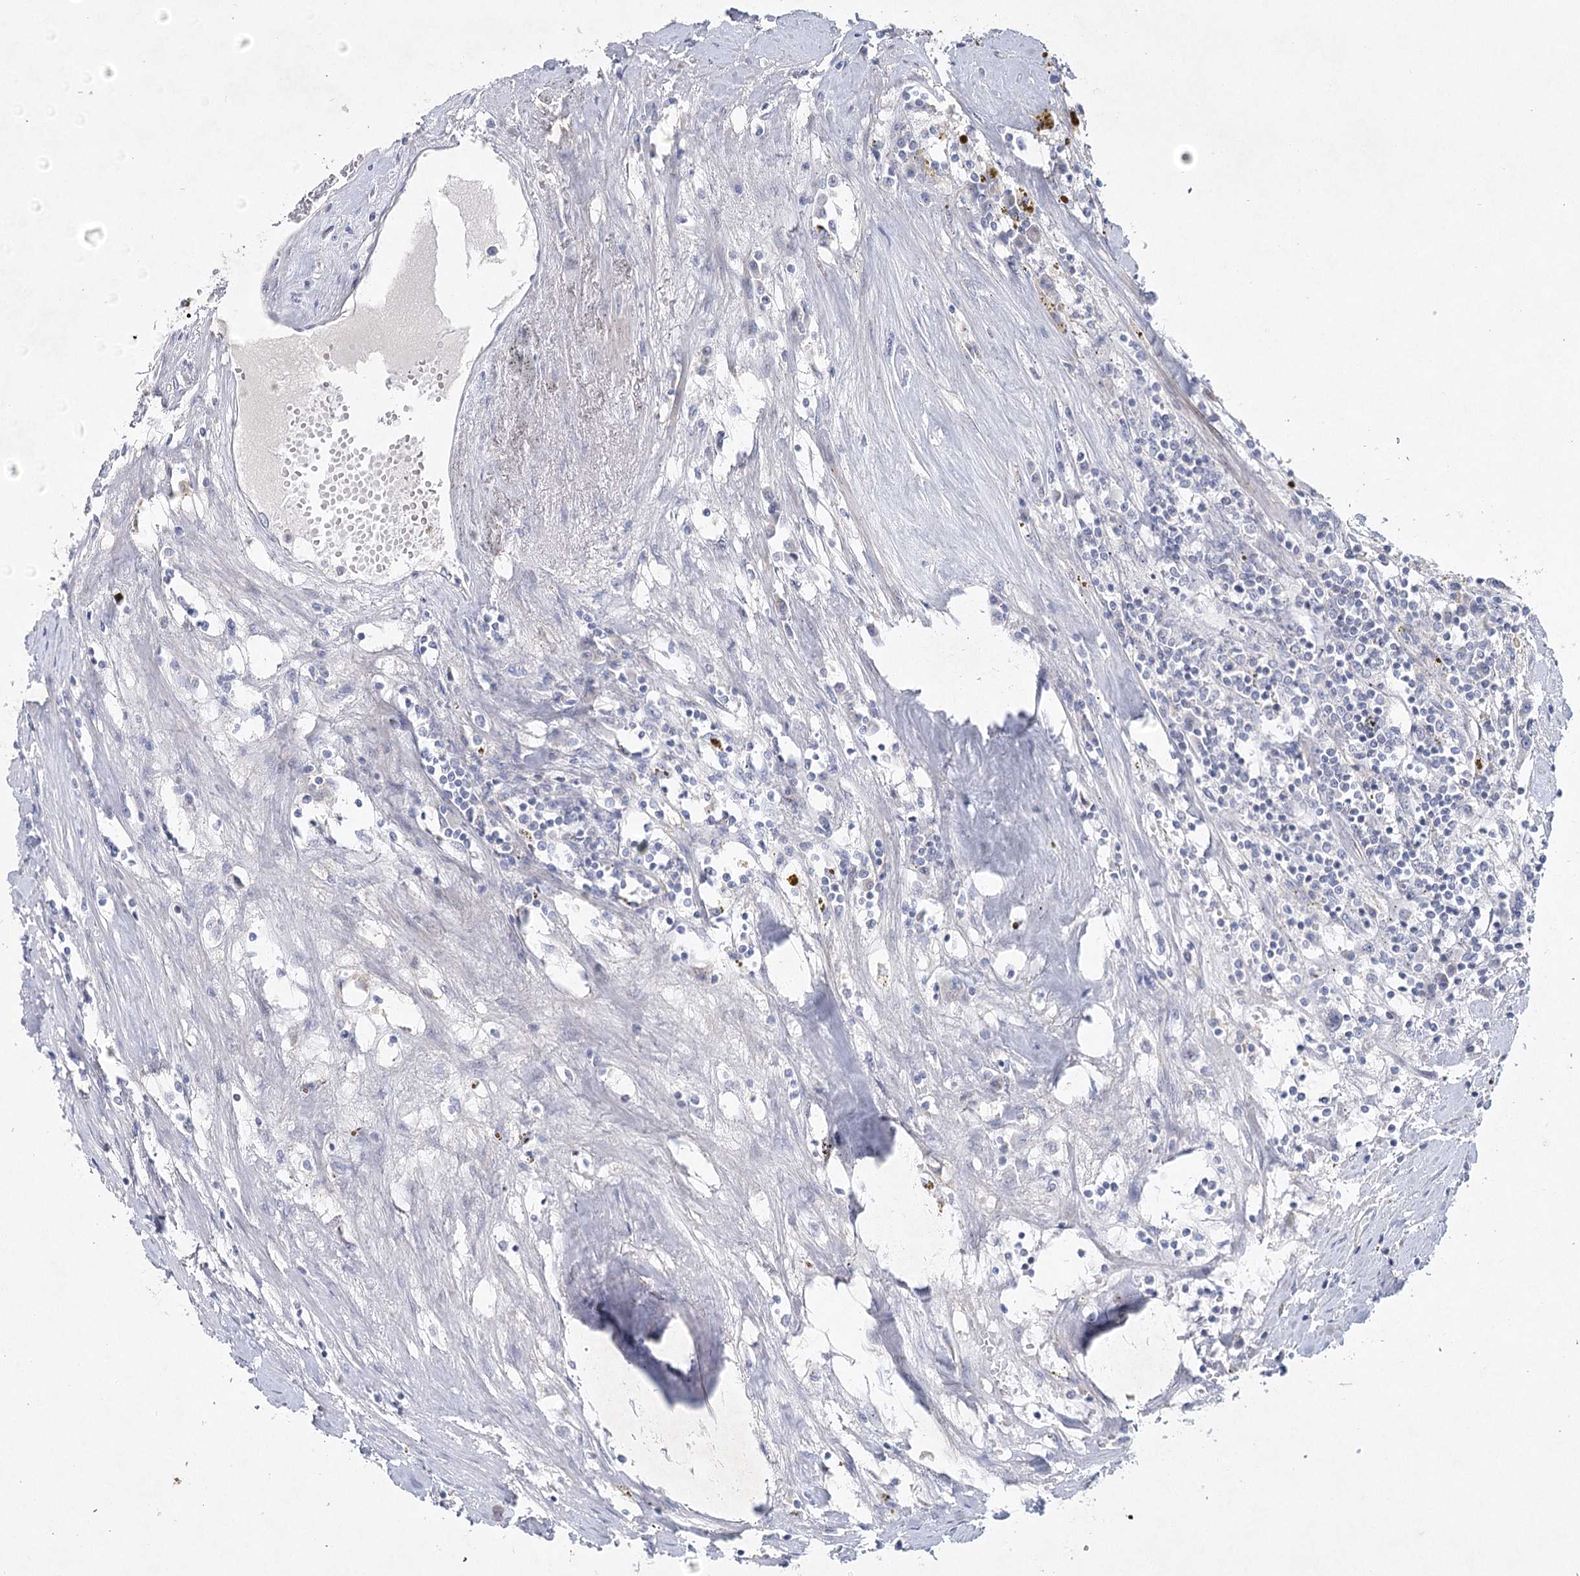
{"staining": {"intensity": "negative", "quantity": "none", "location": "none"}, "tissue": "renal cancer", "cell_type": "Tumor cells", "image_type": "cancer", "snomed": [{"axis": "morphology", "description": "Adenocarcinoma, NOS"}, {"axis": "topography", "description": "Kidney"}], "caption": "Tumor cells show no significant staining in renal cancer. Nuclei are stained in blue.", "gene": "MAP3K13", "patient": {"sex": "male", "age": 56}}